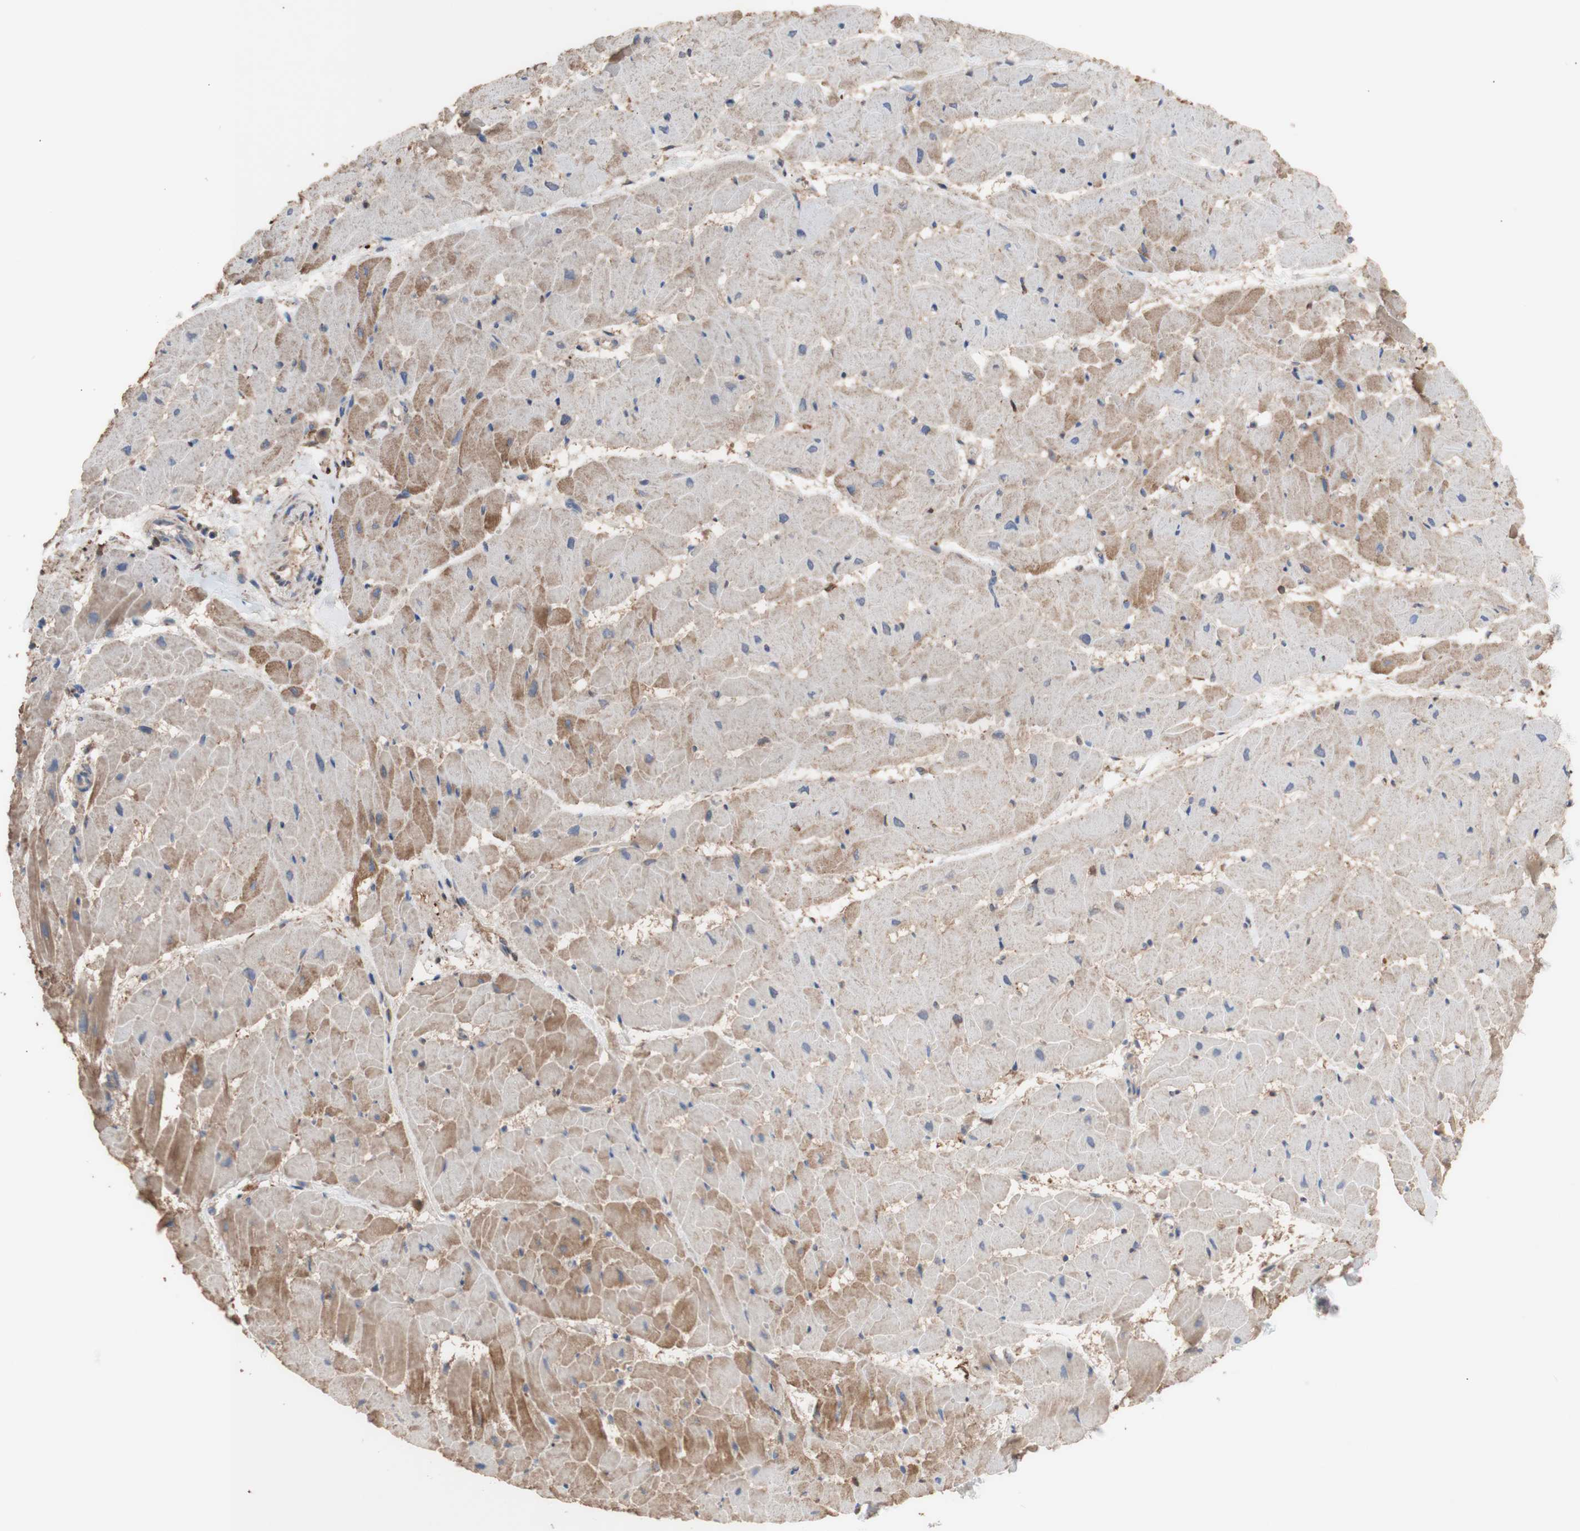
{"staining": {"intensity": "weak", "quantity": ">75%", "location": "cytoplasmic/membranous"}, "tissue": "heart muscle", "cell_type": "Cardiomyocytes", "image_type": "normal", "snomed": [{"axis": "morphology", "description": "Normal tissue, NOS"}, {"axis": "topography", "description": "Heart"}], "caption": "IHC image of benign human heart muscle stained for a protein (brown), which shows low levels of weak cytoplasmic/membranous staining in approximately >75% of cardiomyocytes.", "gene": "ALDH9A1", "patient": {"sex": "female", "age": 19}}